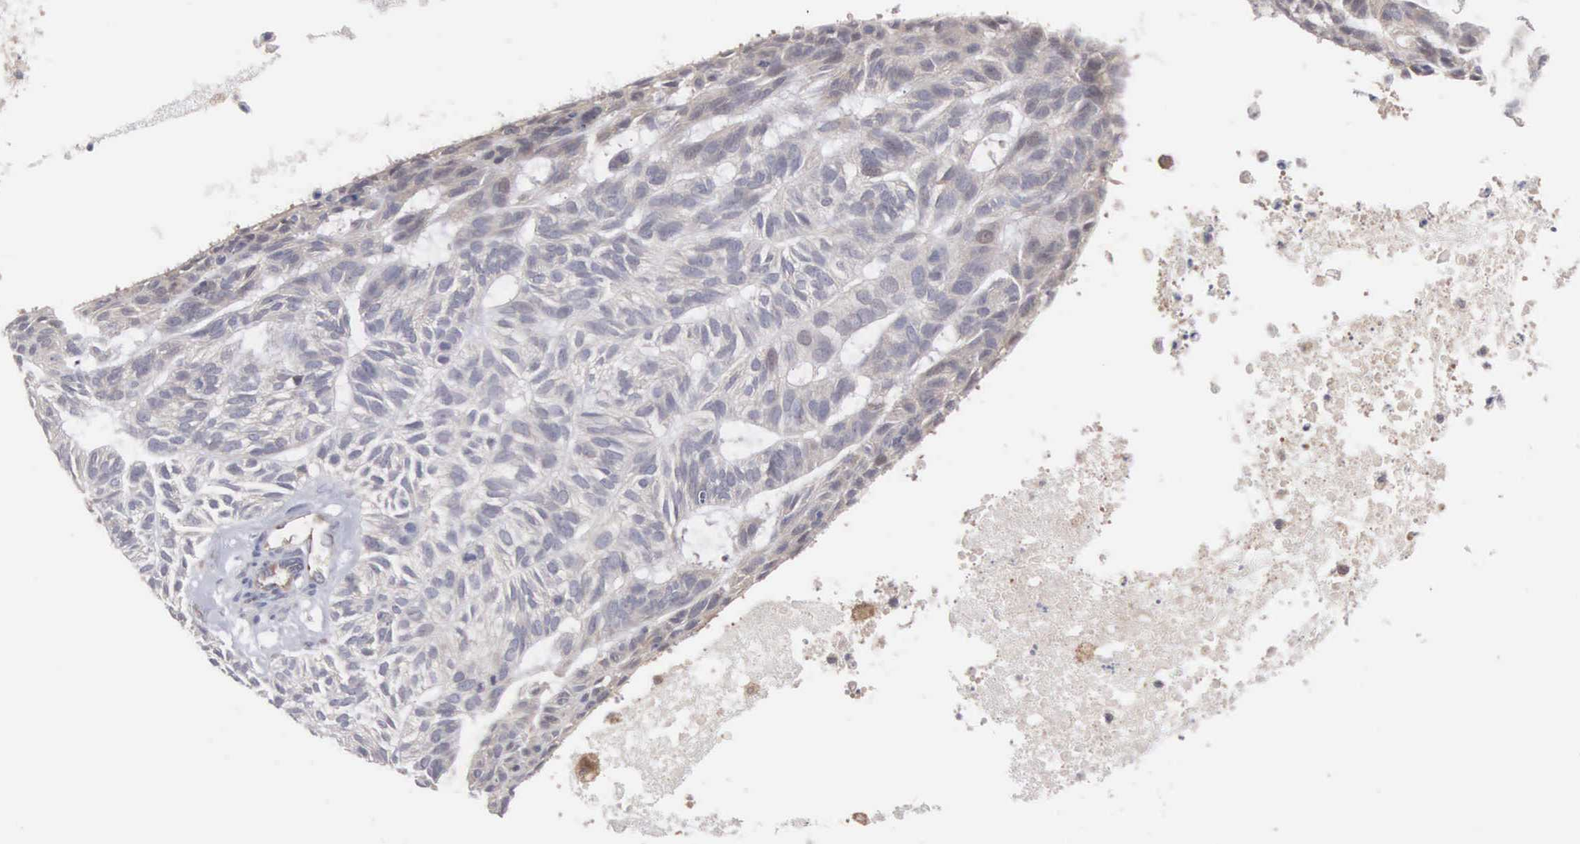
{"staining": {"intensity": "weak", "quantity": "25%-75%", "location": "cytoplasmic/membranous"}, "tissue": "skin cancer", "cell_type": "Tumor cells", "image_type": "cancer", "snomed": [{"axis": "morphology", "description": "Basal cell carcinoma"}, {"axis": "topography", "description": "Skin"}], "caption": "Human basal cell carcinoma (skin) stained with a brown dye shows weak cytoplasmic/membranous positive staining in approximately 25%-75% of tumor cells.", "gene": "INF2", "patient": {"sex": "male", "age": 75}}